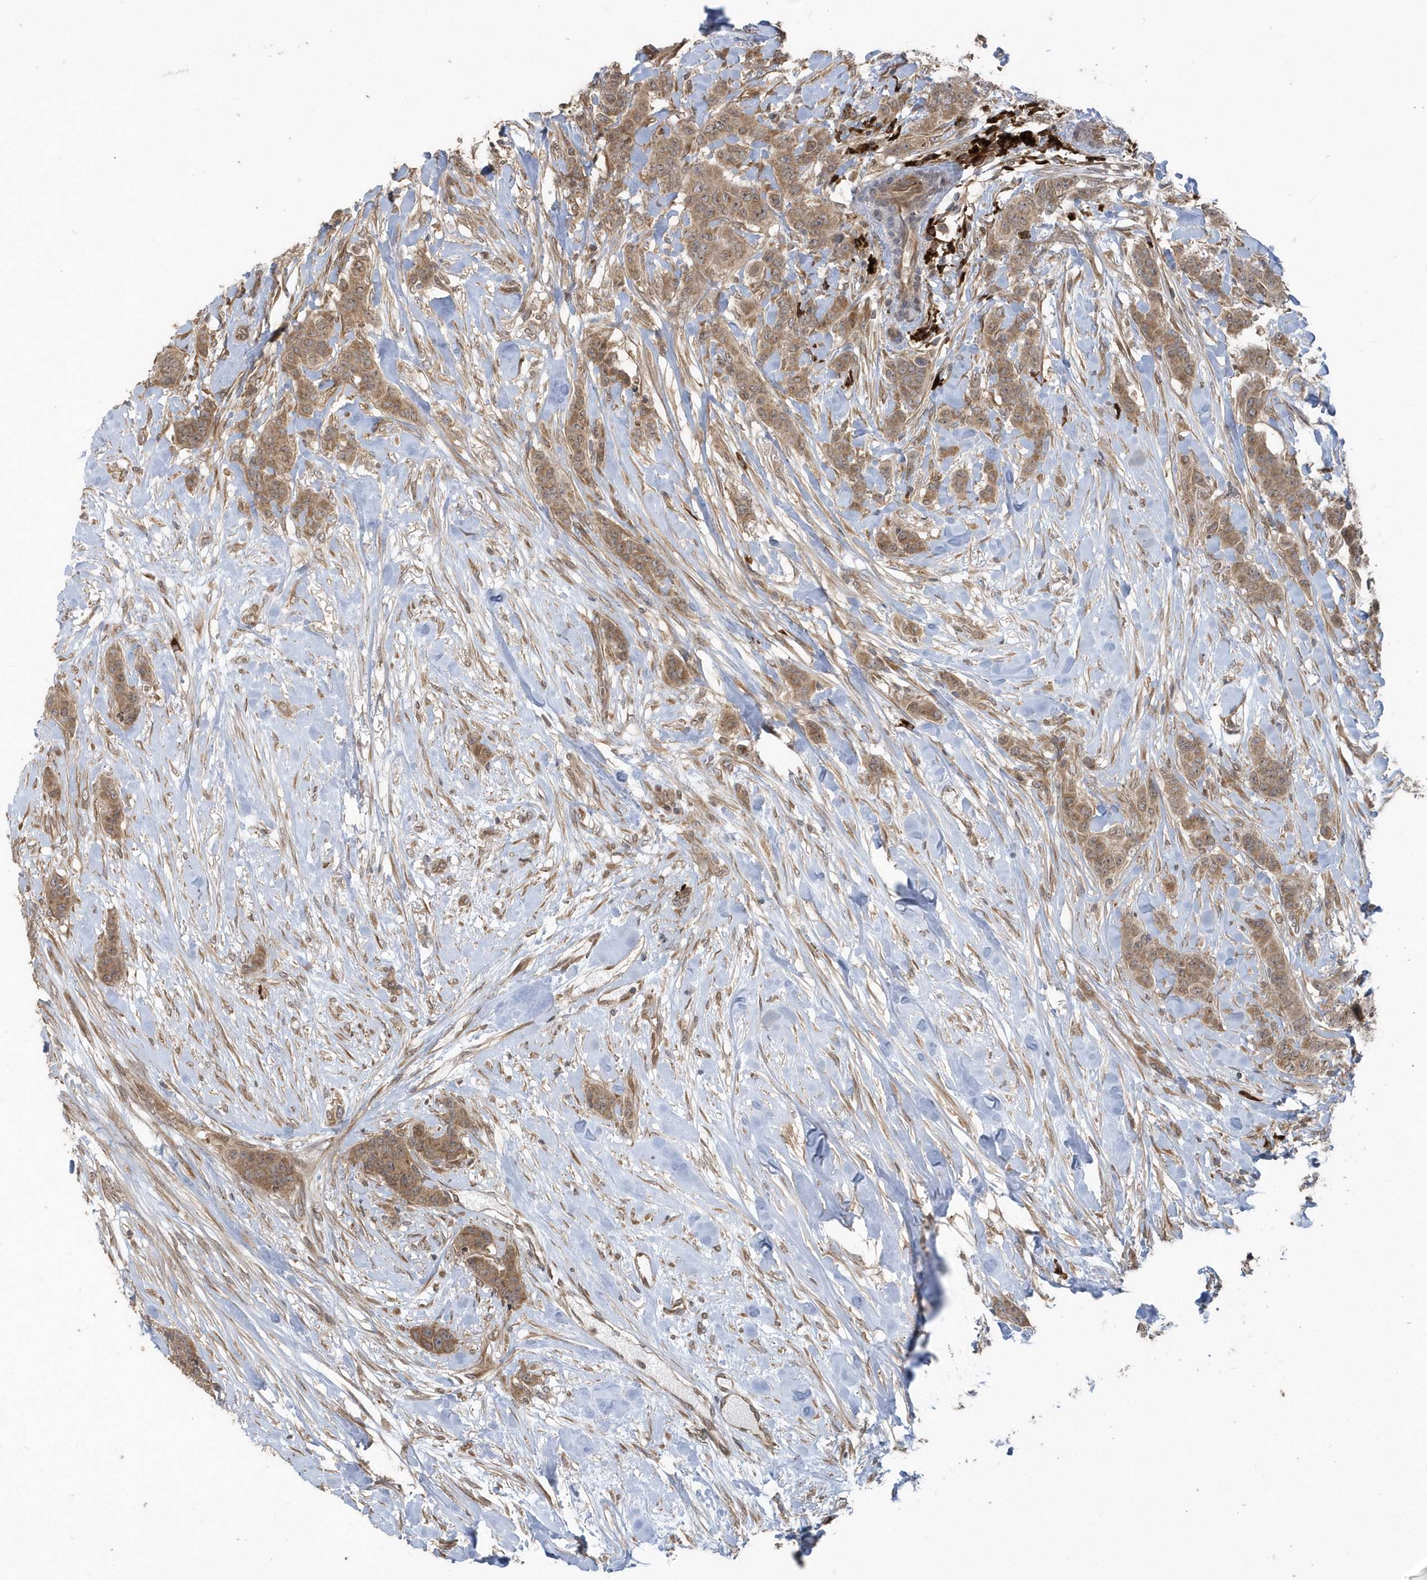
{"staining": {"intensity": "moderate", "quantity": ">75%", "location": "cytoplasmic/membranous"}, "tissue": "breast cancer", "cell_type": "Tumor cells", "image_type": "cancer", "snomed": [{"axis": "morphology", "description": "Duct carcinoma"}, {"axis": "topography", "description": "Breast"}], "caption": "Immunohistochemistry histopathology image of neoplastic tissue: human intraductal carcinoma (breast) stained using IHC demonstrates medium levels of moderate protein expression localized specifically in the cytoplasmic/membranous of tumor cells, appearing as a cytoplasmic/membranous brown color.", "gene": "HERPUD1", "patient": {"sex": "female", "age": 40}}